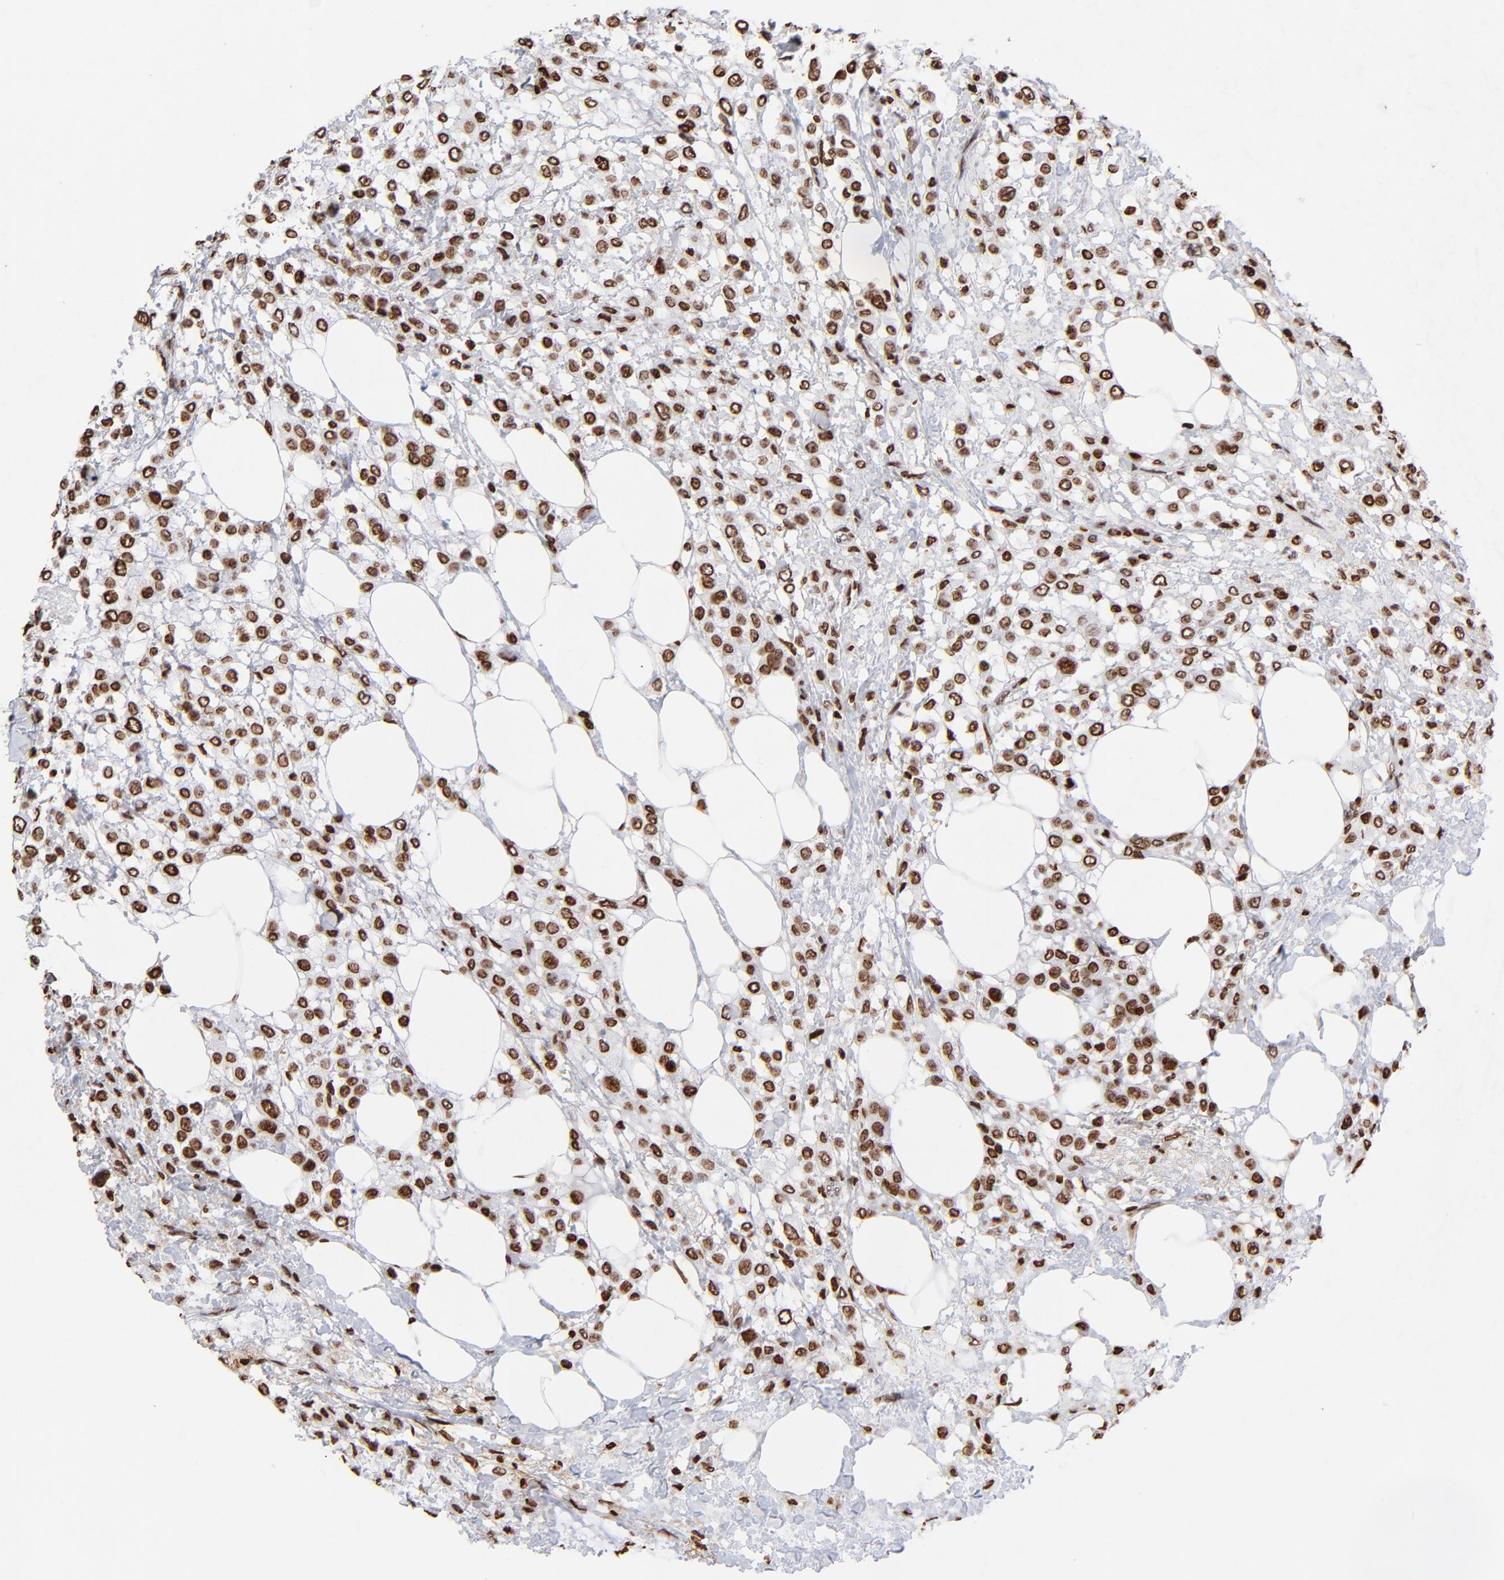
{"staining": {"intensity": "strong", "quantity": ">75%", "location": "nuclear"}, "tissue": "breast cancer", "cell_type": "Tumor cells", "image_type": "cancer", "snomed": [{"axis": "morphology", "description": "Lobular carcinoma"}, {"axis": "topography", "description": "Breast"}], "caption": "An immunohistochemistry (IHC) image of tumor tissue is shown. Protein staining in brown labels strong nuclear positivity in breast cancer within tumor cells.", "gene": "FBH1", "patient": {"sex": "female", "age": 85}}